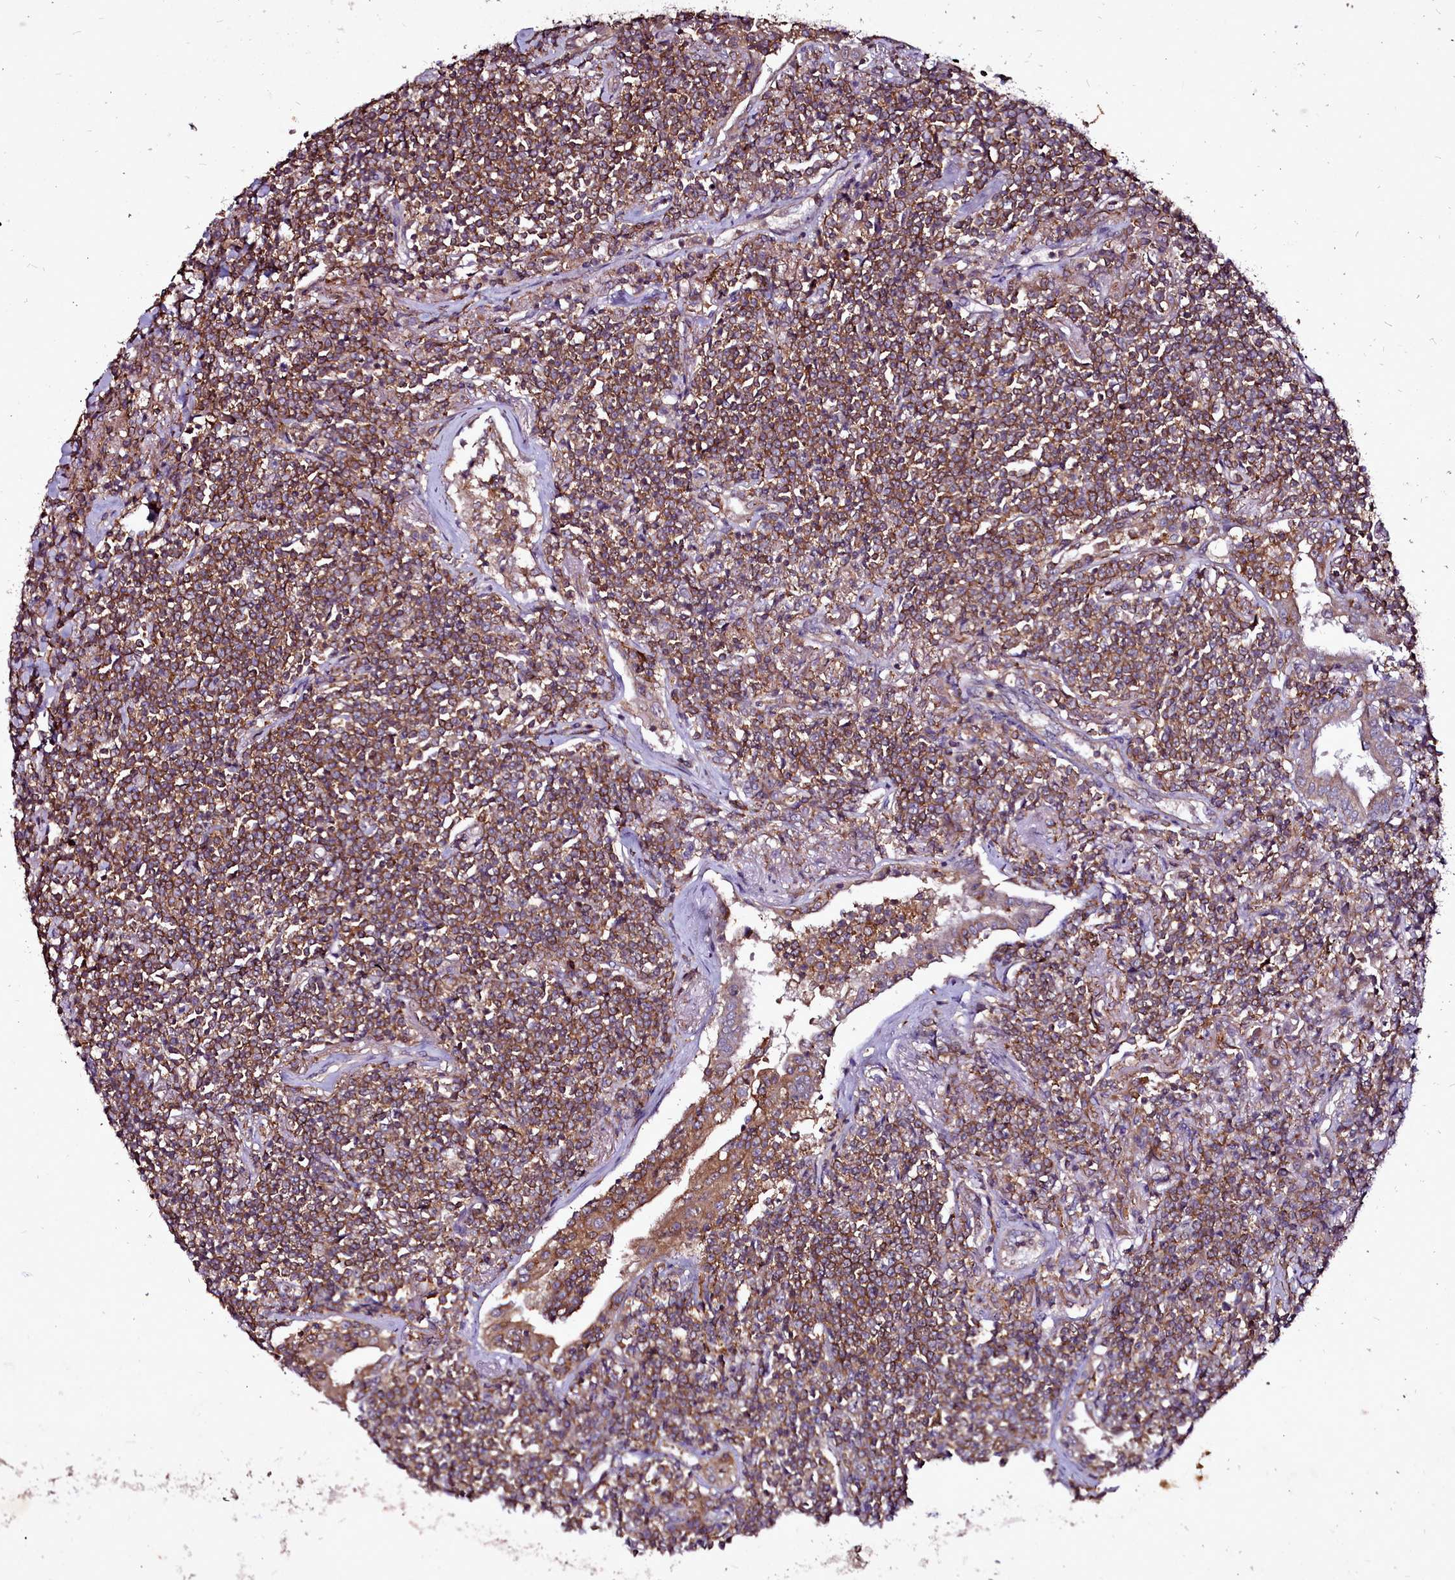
{"staining": {"intensity": "strong", "quantity": ">75%", "location": "cytoplasmic/membranous"}, "tissue": "lymphoma", "cell_type": "Tumor cells", "image_type": "cancer", "snomed": [{"axis": "morphology", "description": "Malignant lymphoma, non-Hodgkin's type, Low grade"}, {"axis": "topography", "description": "Lung"}], "caption": "Protein staining displays strong cytoplasmic/membranous expression in about >75% of tumor cells in lymphoma.", "gene": "NCKAP1L", "patient": {"sex": "female", "age": 71}}